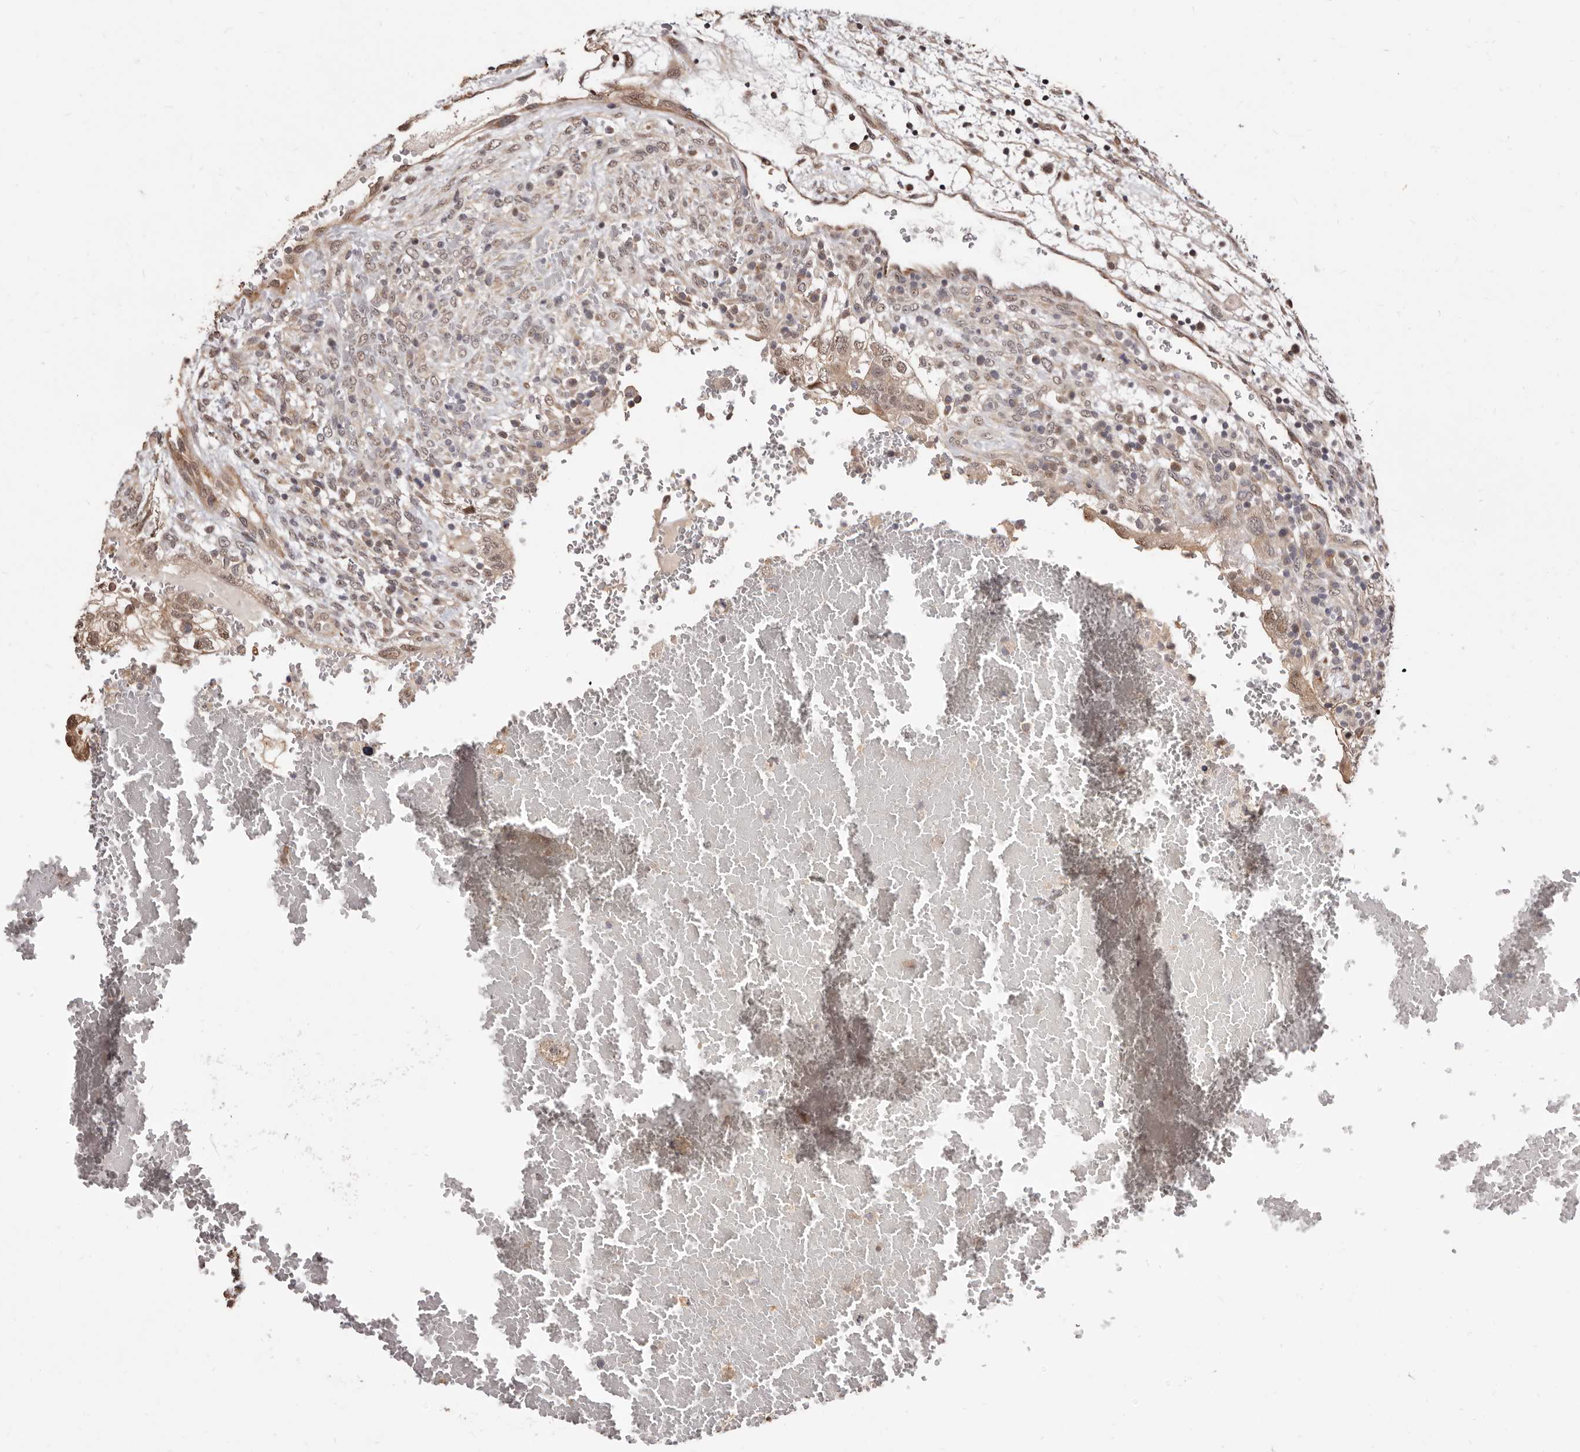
{"staining": {"intensity": "weak", "quantity": ">75%", "location": "cytoplasmic/membranous,nuclear"}, "tissue": "testis cancer", "cell_type": "Tumor cells", "image_type": "cancer", "snomed": [{"axis": "morphology", "description": "Carcinoma, Embryonal, NOS"}, {"axis": "topography", "description": "Testis"}], "caption": "IHC of embryonal carcinoma (testis) exhibits low levels of weak cytoplasmic/membranous and nuclear expression in about >75% of tumor cells. (DAB (3,3'-diaminobenzidine) IHC with brightfield microscopy, high magnification).", "gene": "TRIP13", "patient": {"sex": "male", "age": 36}}